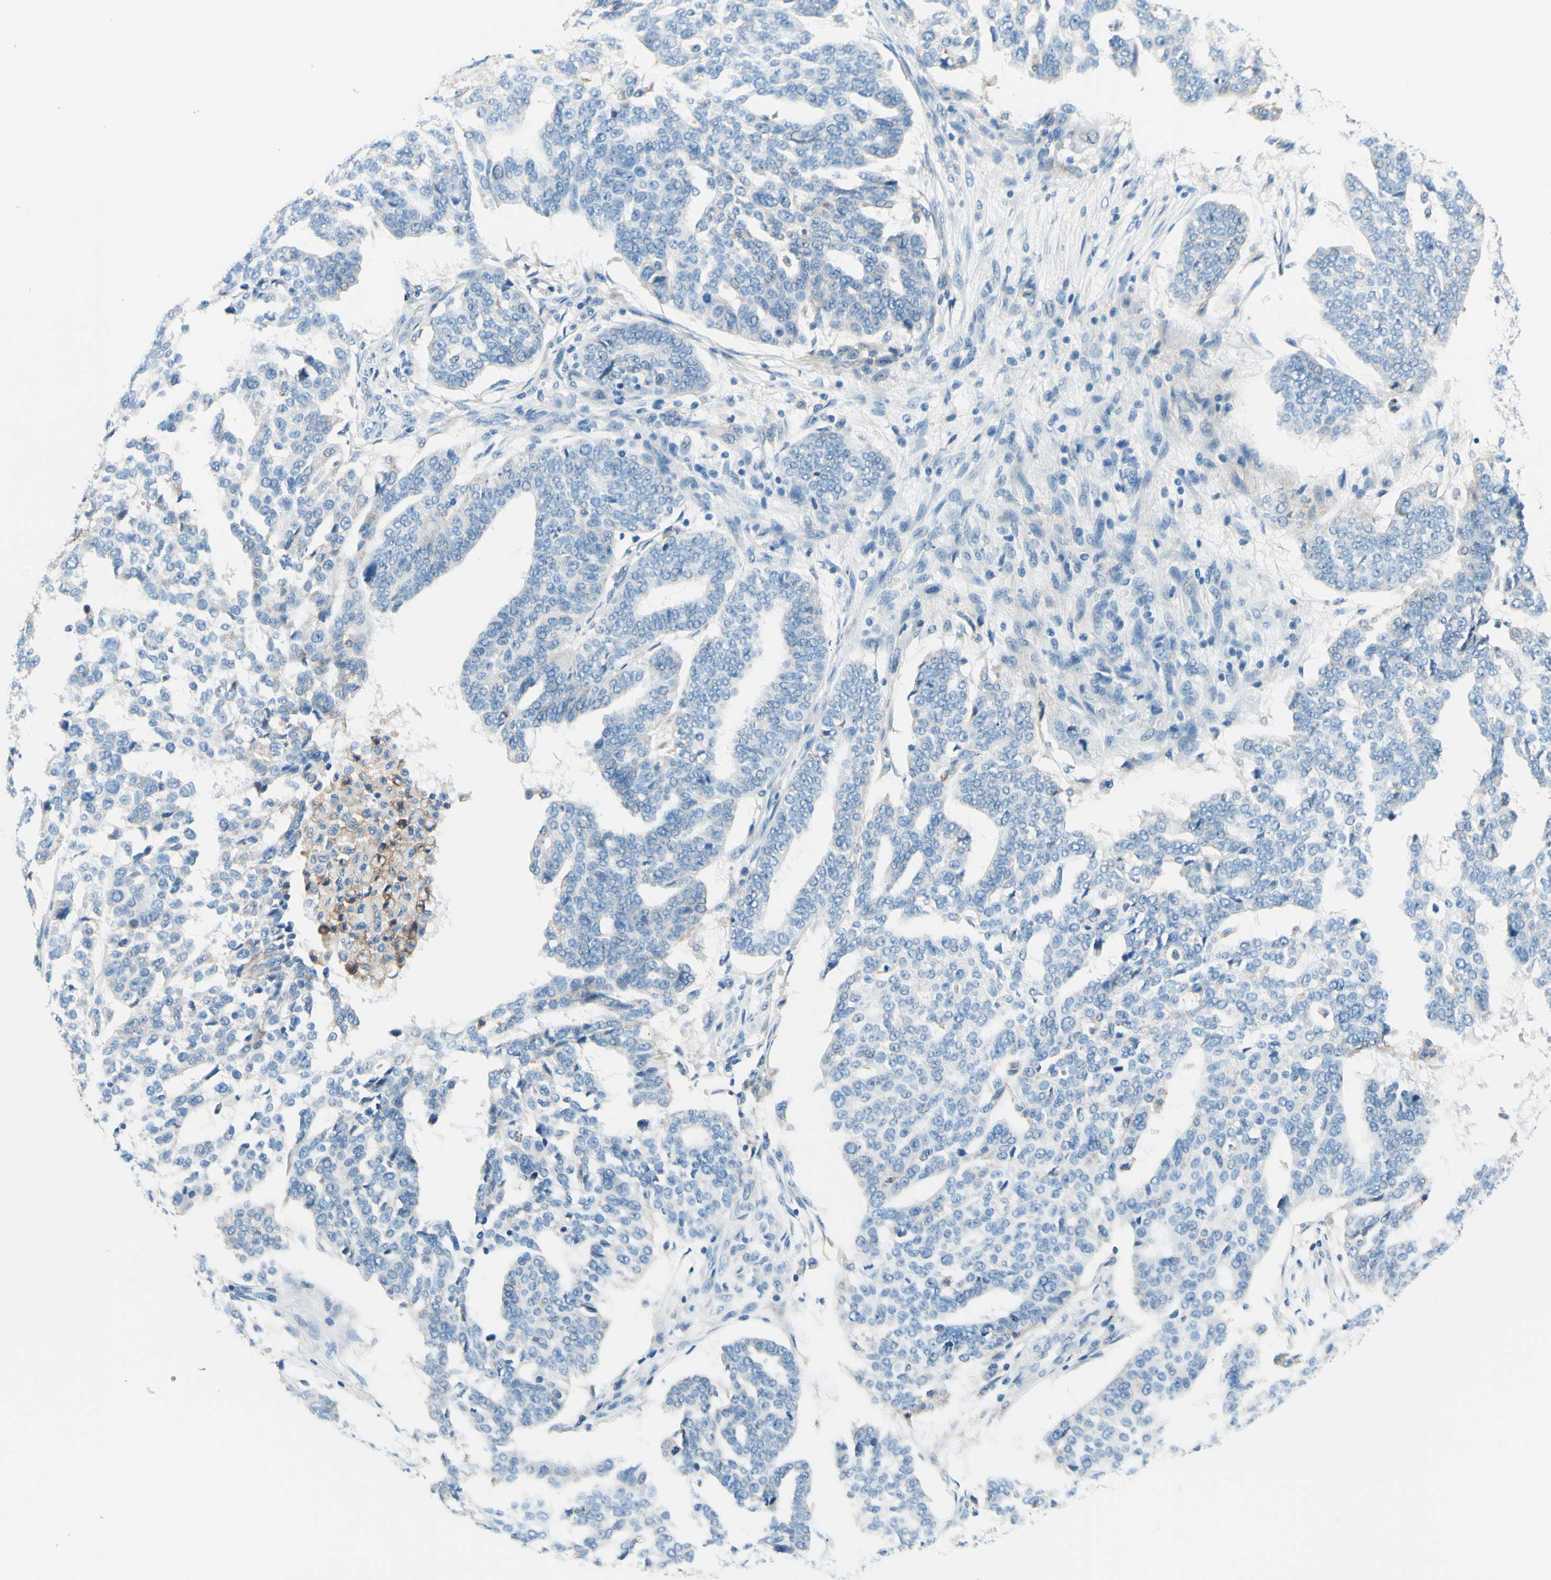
{"staining": {"intensity": "negative", "quantity": "none", "location": "none"}, "tissue": "ovarian cancer", "cell_type": "Tumor cells", "image_type": "cancer", "snomed": [{"axis": "morphology", "description": "Cystadenocarcinoma, serous, NOS"}, {"axis": "topography", "description": "Ovary"}], "caption": "IHC of human ovarian serous cystadenocarcinoma demonstrates no positivity in tumor cells.", "gene": "SIGLEC9", "patient": {"sex": "female", "age": 59}}